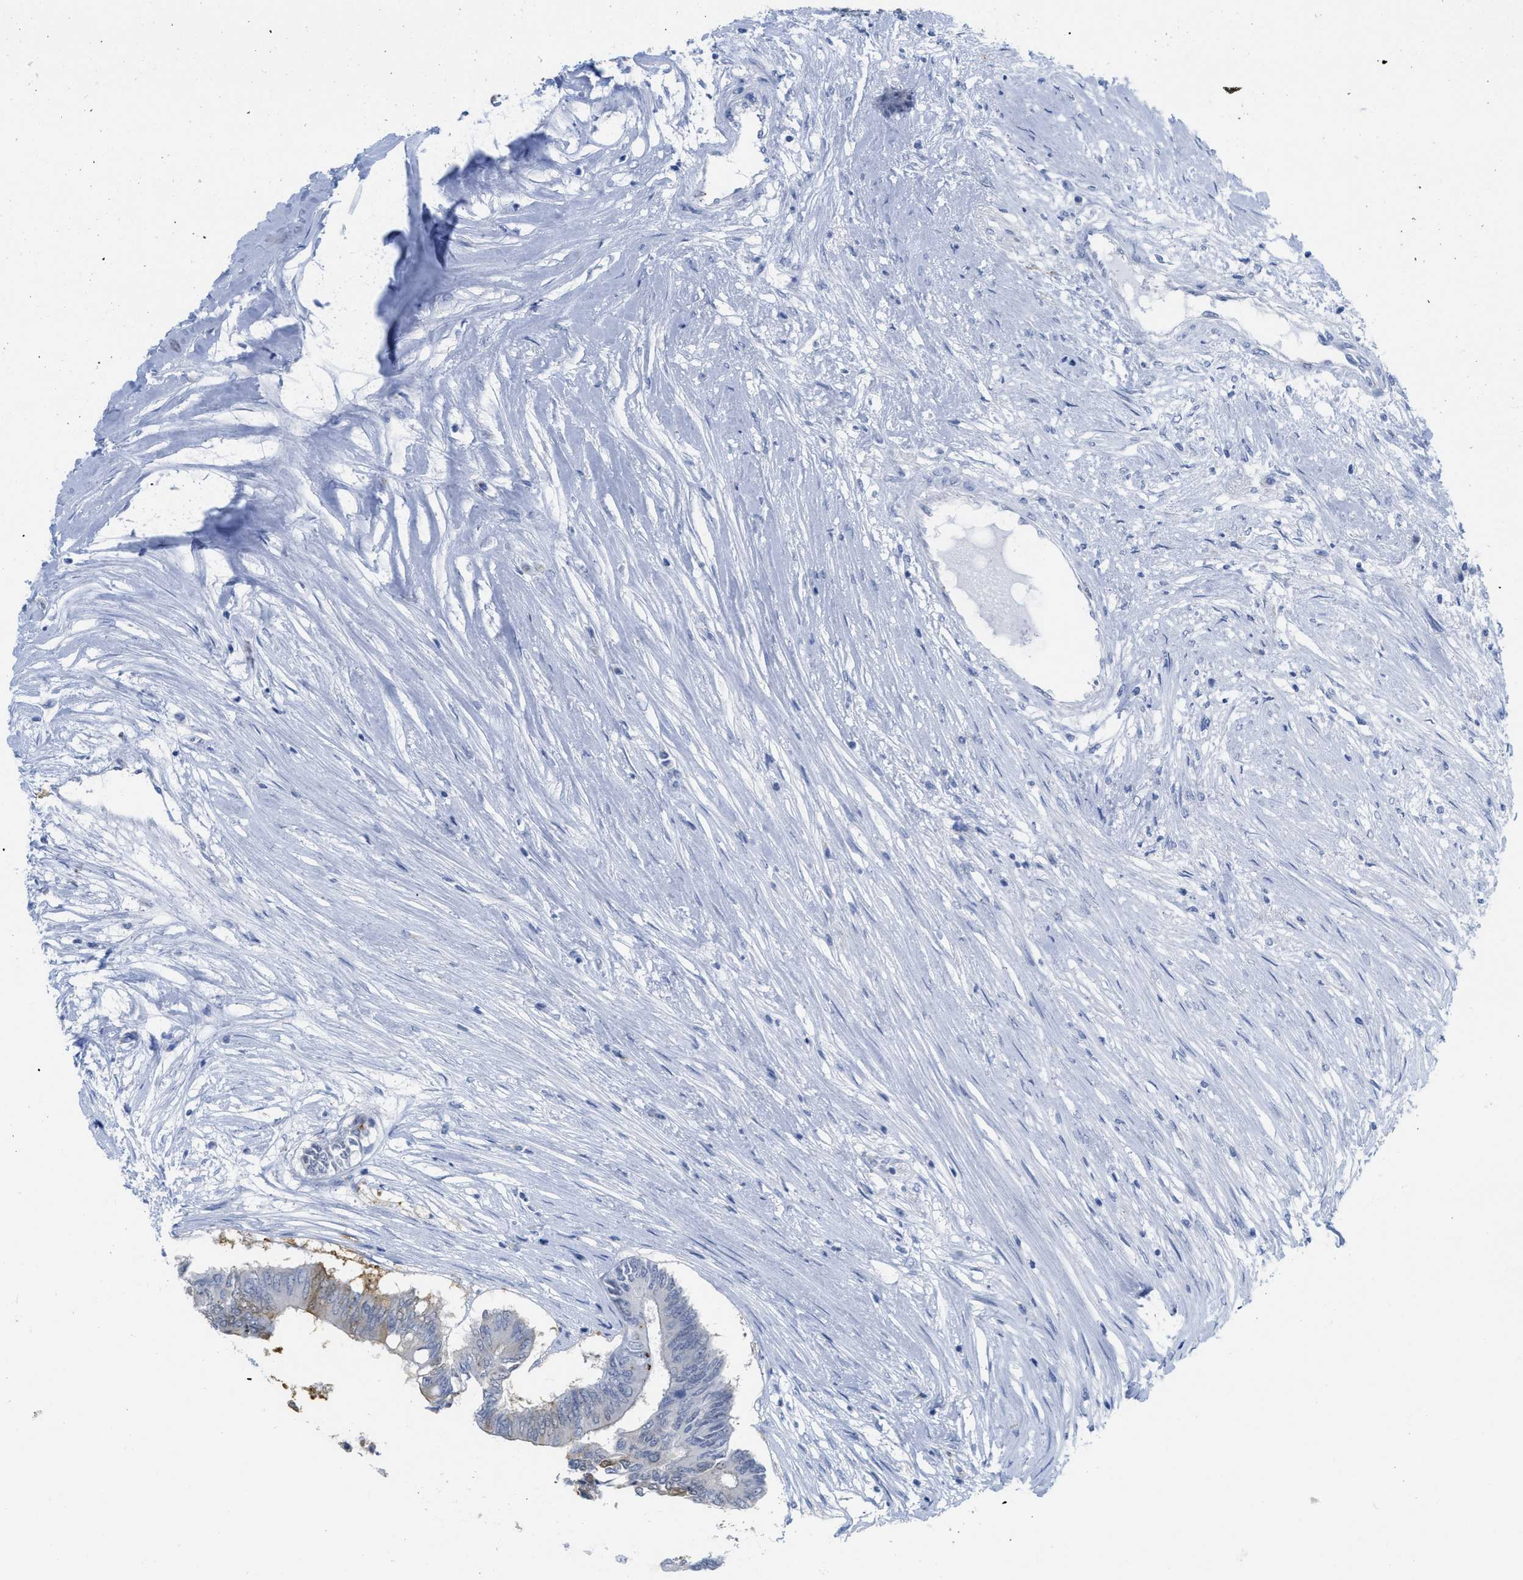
{"staining": {"intensity": "moderate", "quantity": "<25%", "location": "cytoplasmic/membranous"}, "tissue": "colorectal cancer", "cell_type": "Tumor cells", "image_type": "cancer", "snomed": [{"axis": "morphology", "description": "Adenocarcinoma, NOS"}, {"axis": "topography", "description": "Rectum"}], "caption": "Colorectal cancer tissue shows moderate cytoplasmic/membranous staining in approximately <25% of tumor cells, visualized by immunohistochemistry.", "gene": "WDR4", "patient": {"sex": "male", "age": 63}}